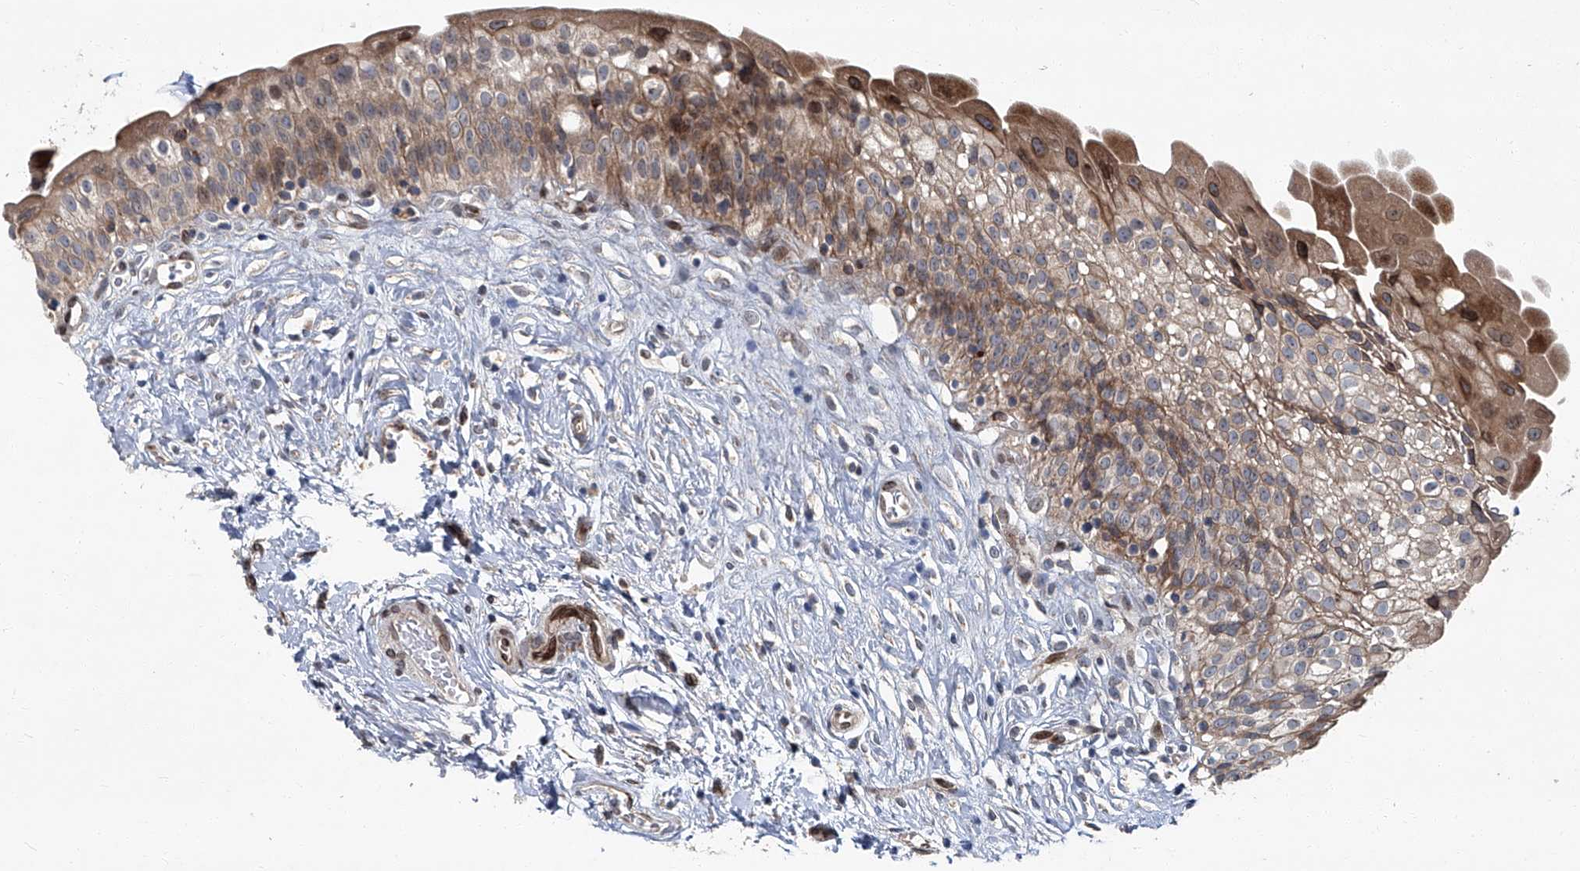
{"staining": {"intensity": "moderate", "quantity": "25%-75%", "location": "cytoplasmic/membranous"}, "tissue": "urinary bladder", "cell_type": "Urothelial cells", "image_type": "normal", "snomed": [{"axis": "morphology", "description": "Normal tissue, NOS"}, {"axis": "topography", "description": "Urinary bladder"}], "caption": "The image demonstrates a brown stain indicating the presence of a protein in the cytoplasmic/membranous of urothelial cells in urinary bladder. The staining was performed using DAB, with brown indicating positive protein expression. Nuclei are stained blue with hematoxylin.", "gene": "GPR132", "patient": {"sex": "male", "age": 51}}